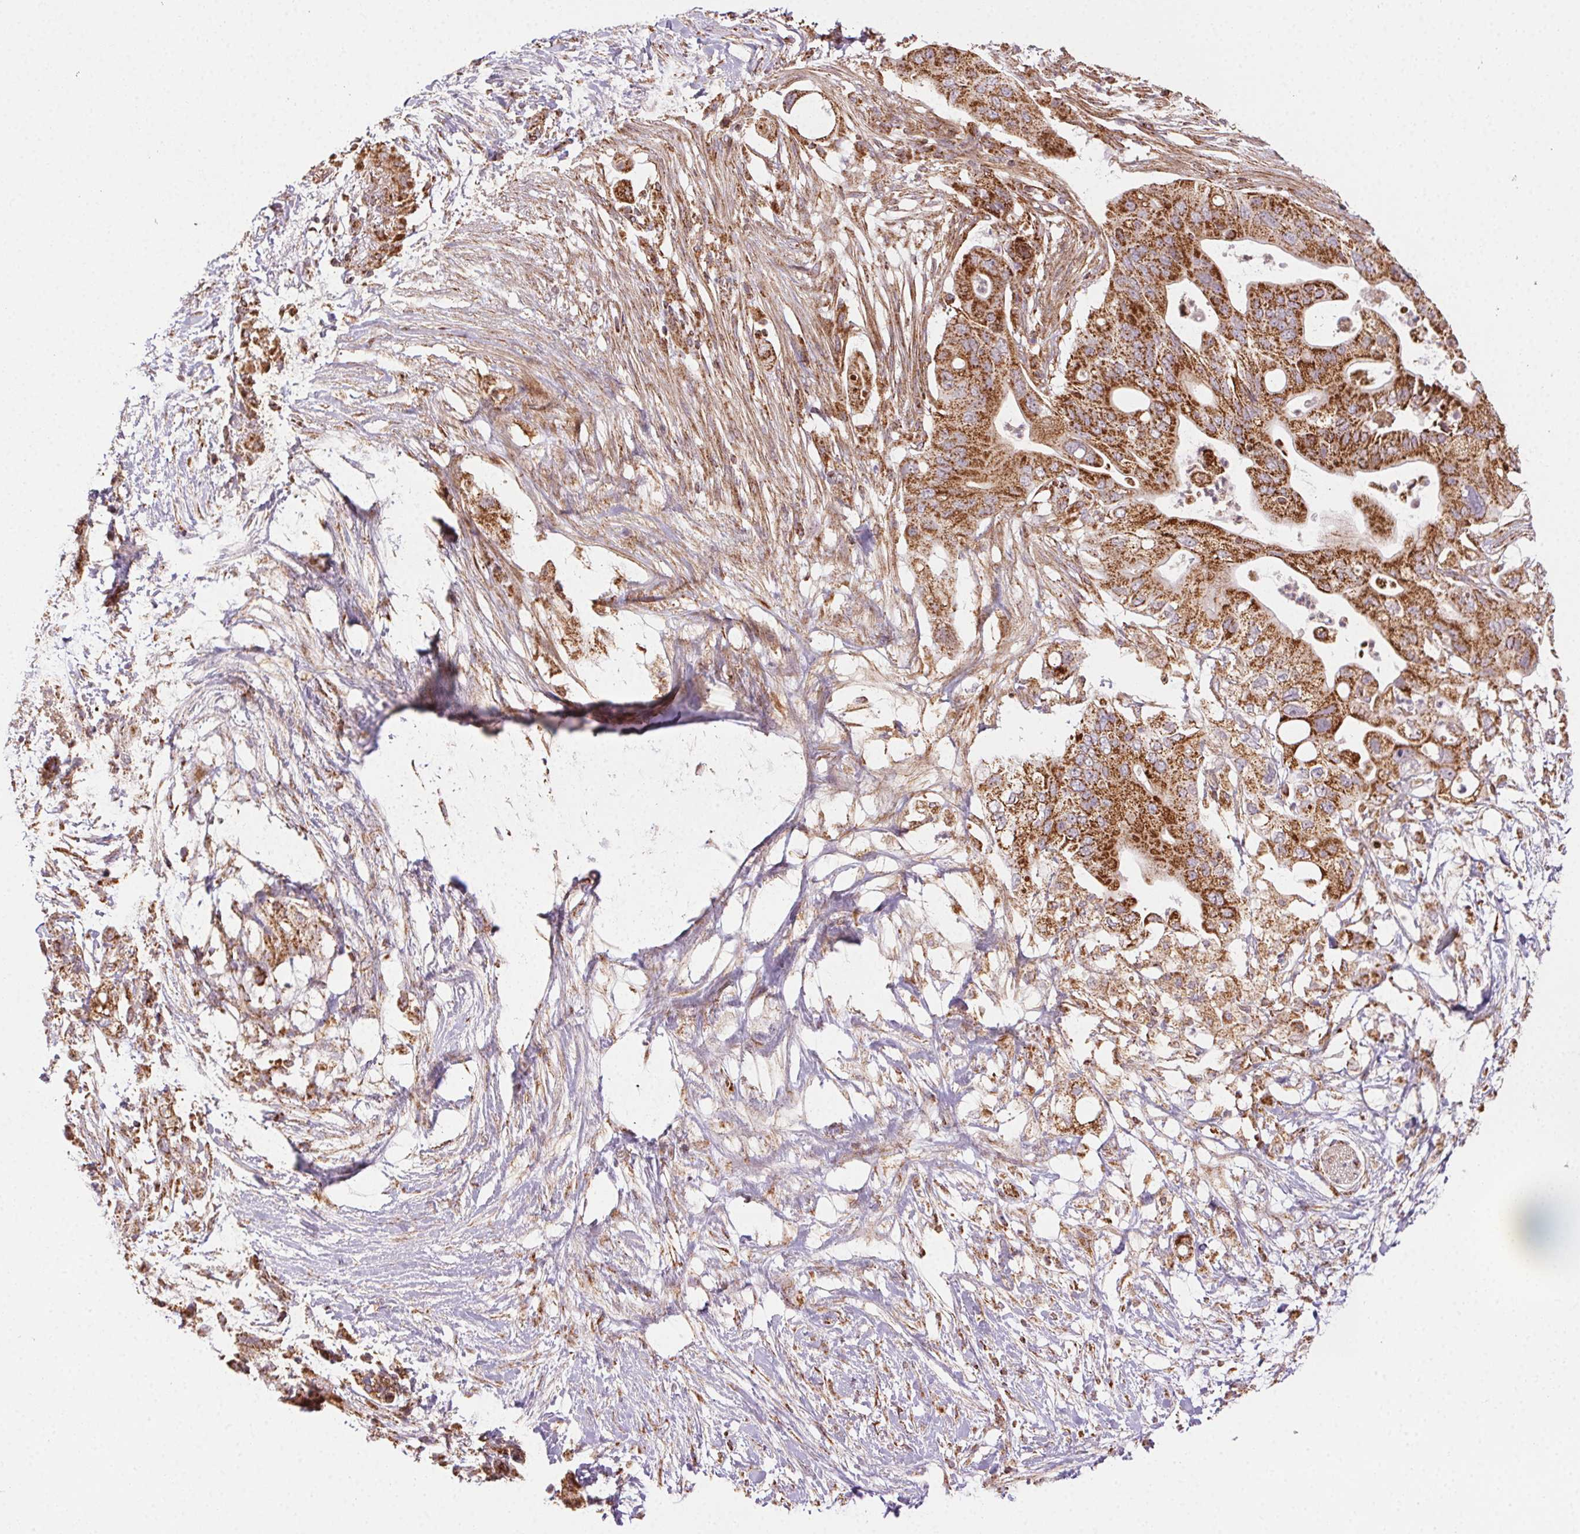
{"staining": {"intensity": "strong", "quantity": ">75%", "location": "cytoplasmic/membranous"}, "tissue": "pancreatic cancer", "cell_type": "Tumor cells", "image_type": "cancer", "snomed": [{"axis": "morphology", "description": "Adenocarcinoma, NOS"}, {"axis": "topography", "description": "Pancreas"}], "caption": "The image reveals a brown stain indicating the presence of a protein in the cytoplasmic/membranous of tumor cells in adenocarcinoma (pancreatic). The protein of interest is stained brown, and the nuclei are stained in blue (DAB (3,3'-diaminobenzidine) IHC with brightfield microscopy, high magnification).", "gene": "CLPB", "patient": {"sex": "female", "age": 72}}